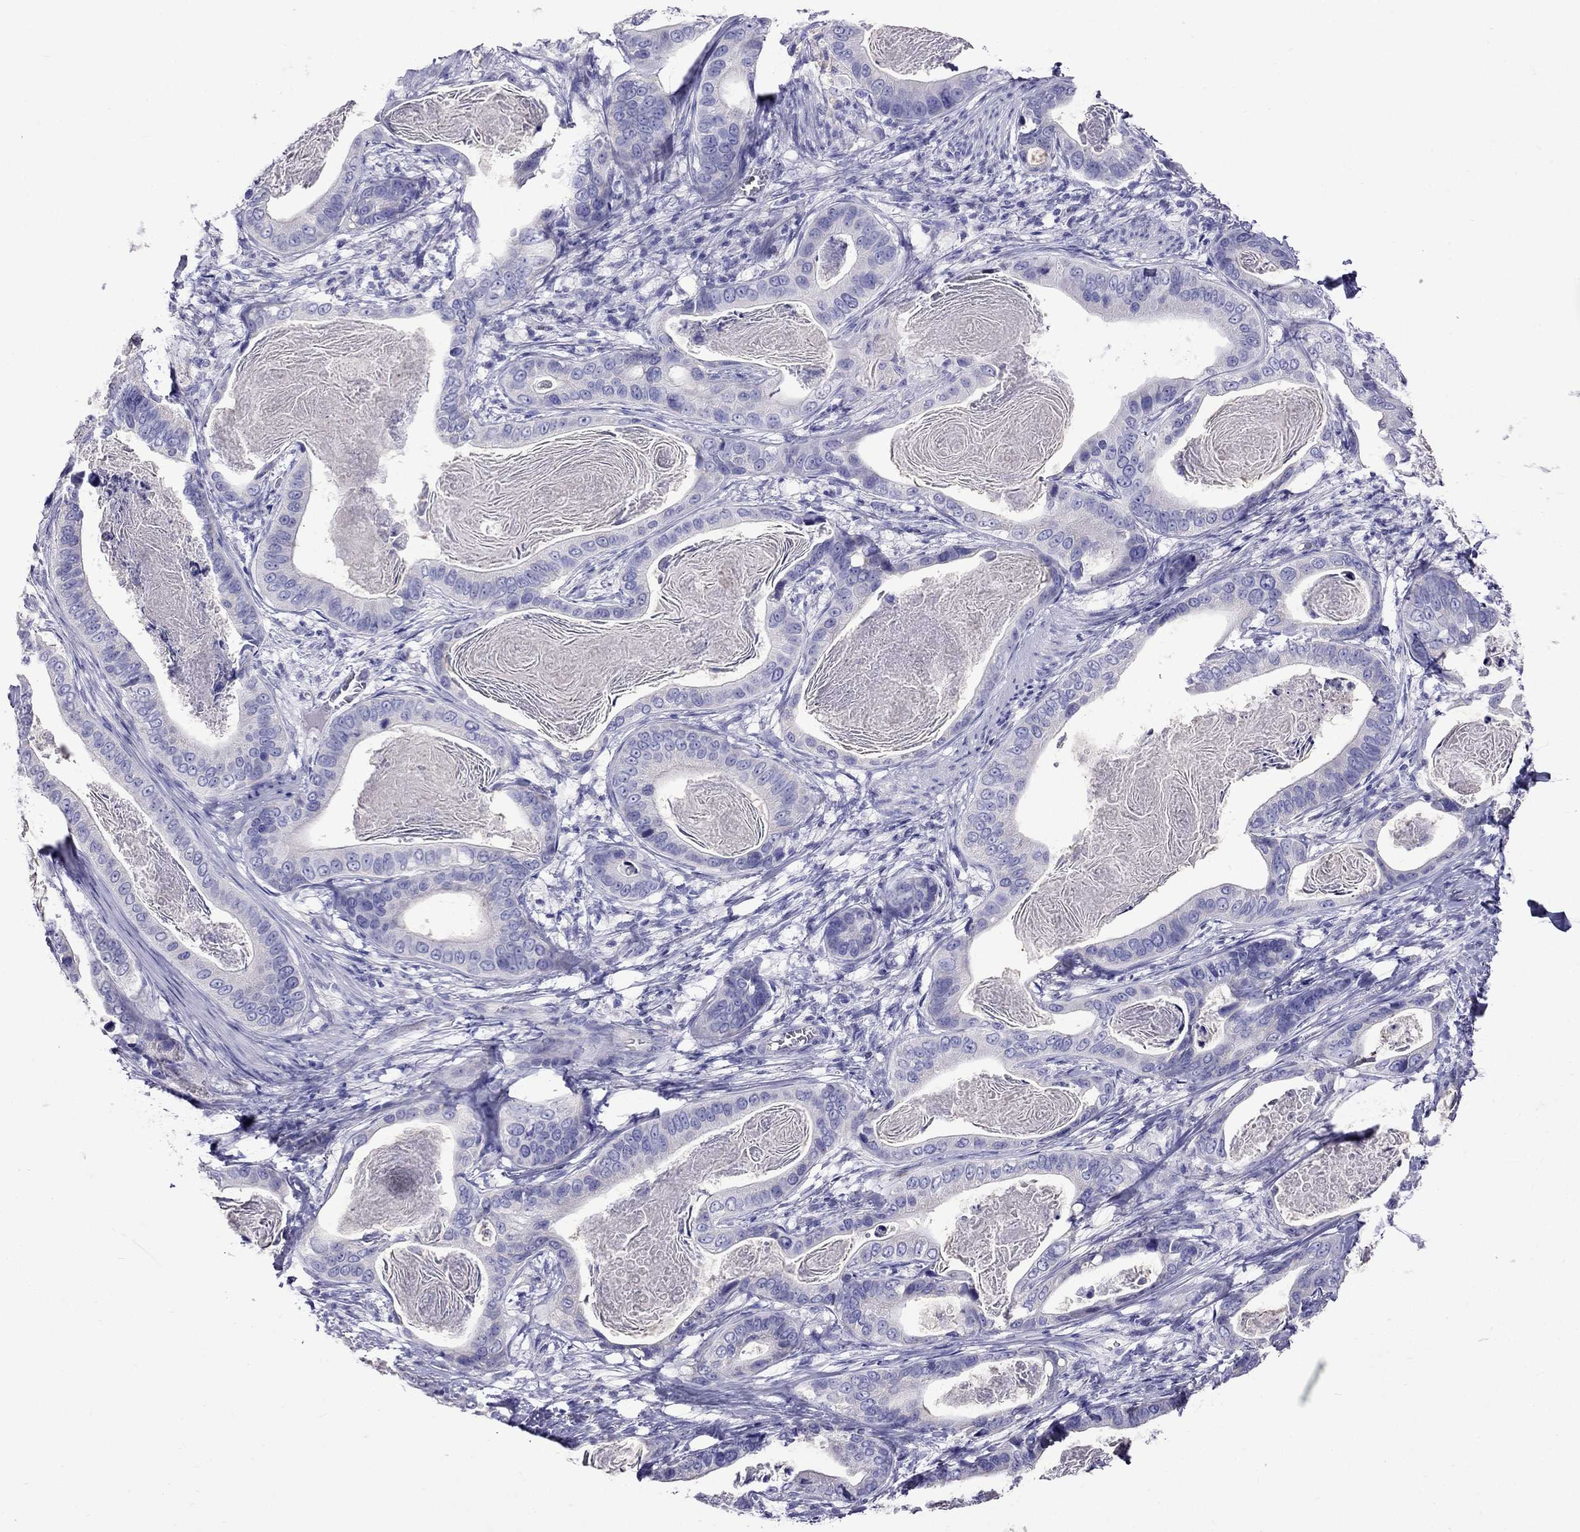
{"staining": {"intensity": "negative", "quantity": "none", "location": "none"}, "tissue": "stomach cancer", "cell_type": "Tumor cells", "image_type": "cancer", "snomed": [{"axis": "morphology", "description": "Adenocarcinoma, NOS"}, {"axis": "topography", "description": "Stomach"}], "caption": "An immunohistochemistry histopathology image of stomach adenocarcinoma is shown. There is no staining in tumor cells of stomach adenocarcinoma.", "gene": "TDRD1", "patient": {"sex": "male", "age": 84}}